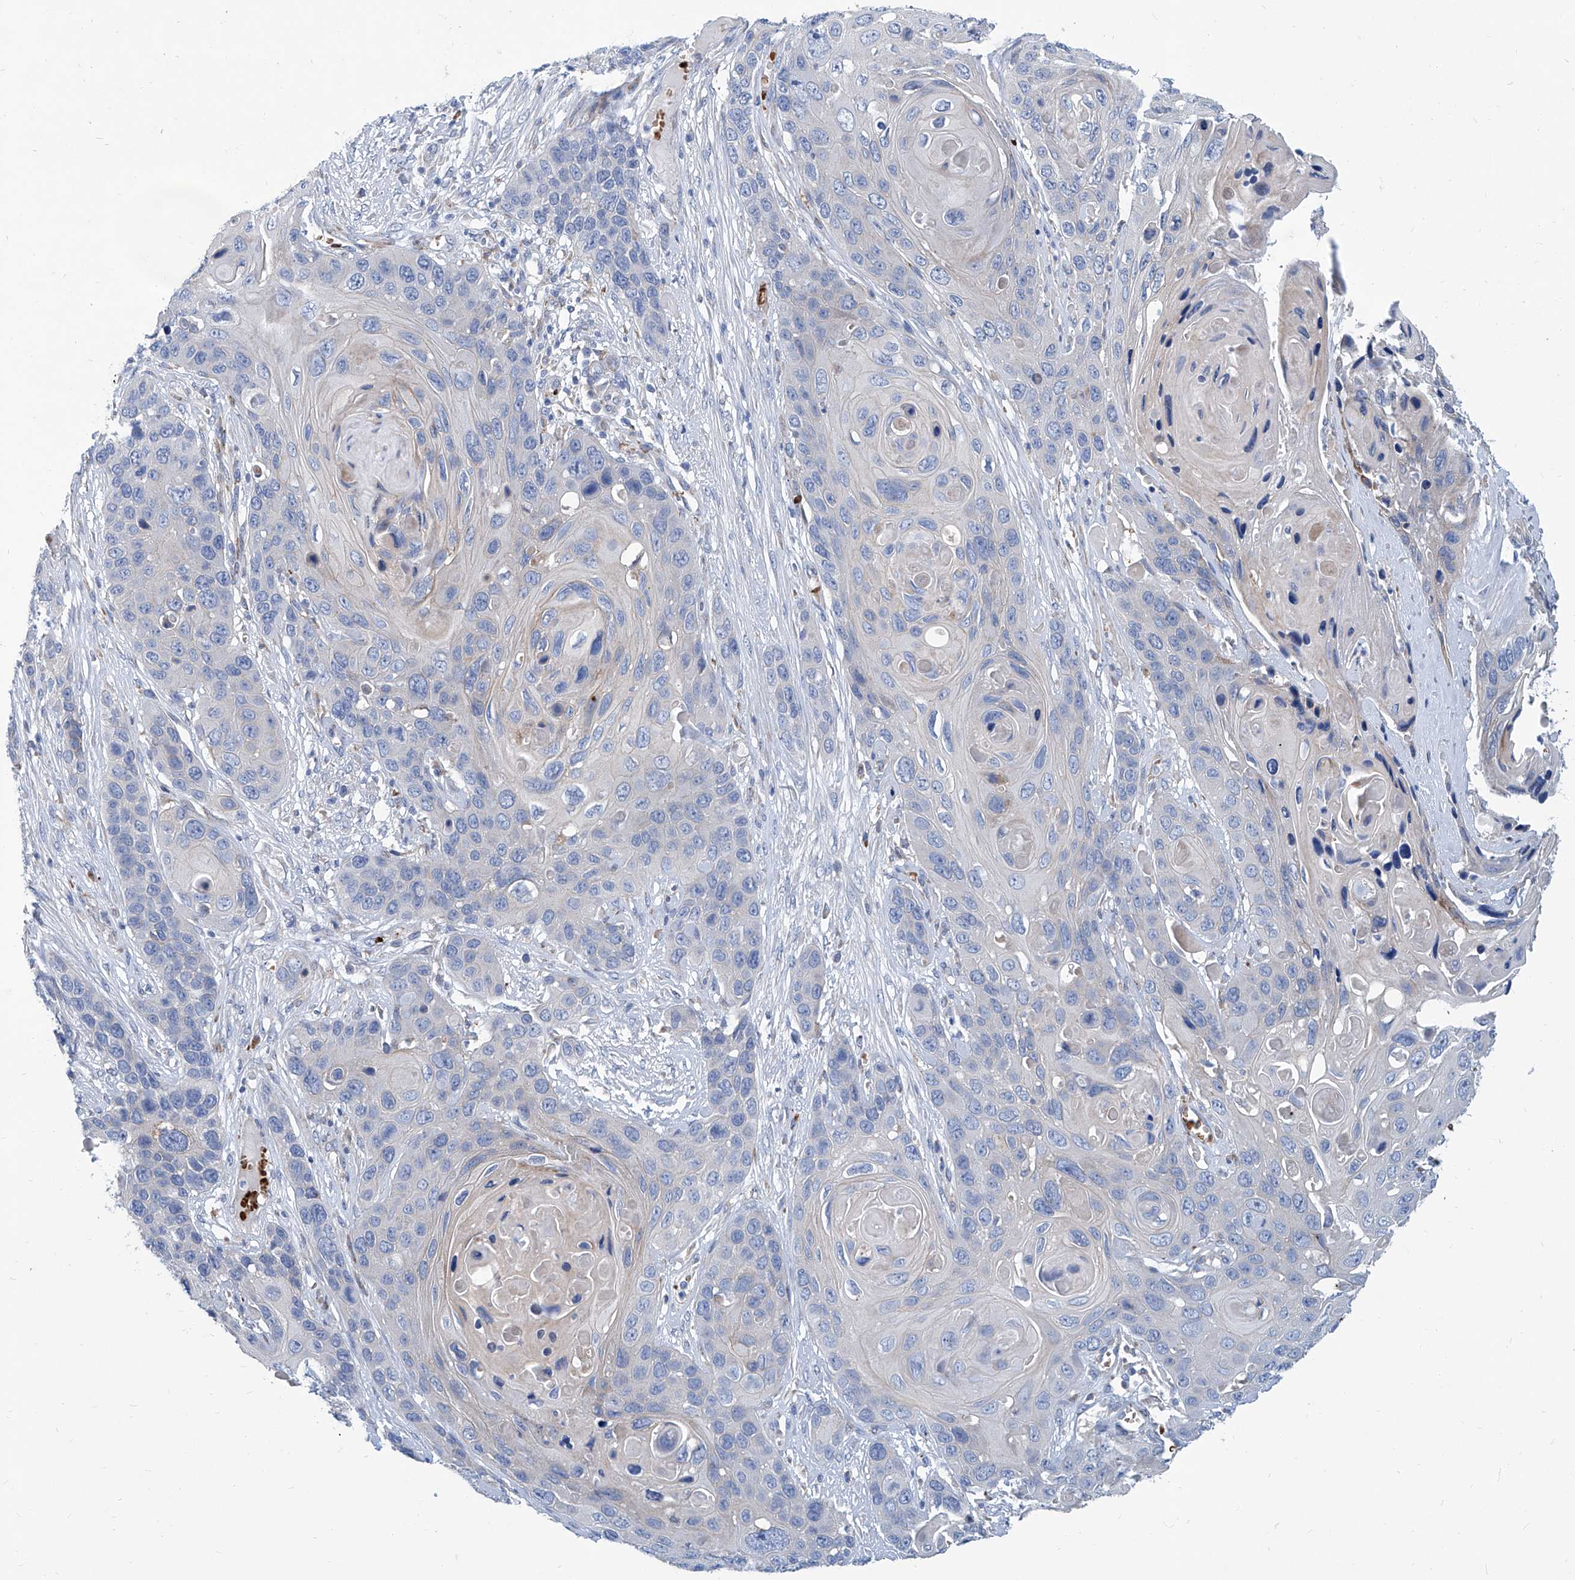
{"staining": {"intensity": "negative", "quantity": "none", "location": "none"}, "tissue": "skin cancer", "cell_type": "Tumor cells", "image_type": "cancer", "snomed": [{"axis": "morphology", "description": "Squamous cell carcinoma, NOS"}, {"axis": "topography", "description": "Skin"}], "caption": "IHC histopathology image of skin cancer stained for a protein (brown), which demonstrates no staining in tumor cells. (DAB (3,3'-diaminobenzidine) IHC, high magnification).", "gene": "FPR2", "patient": {"sex": "male", "age": 55}}